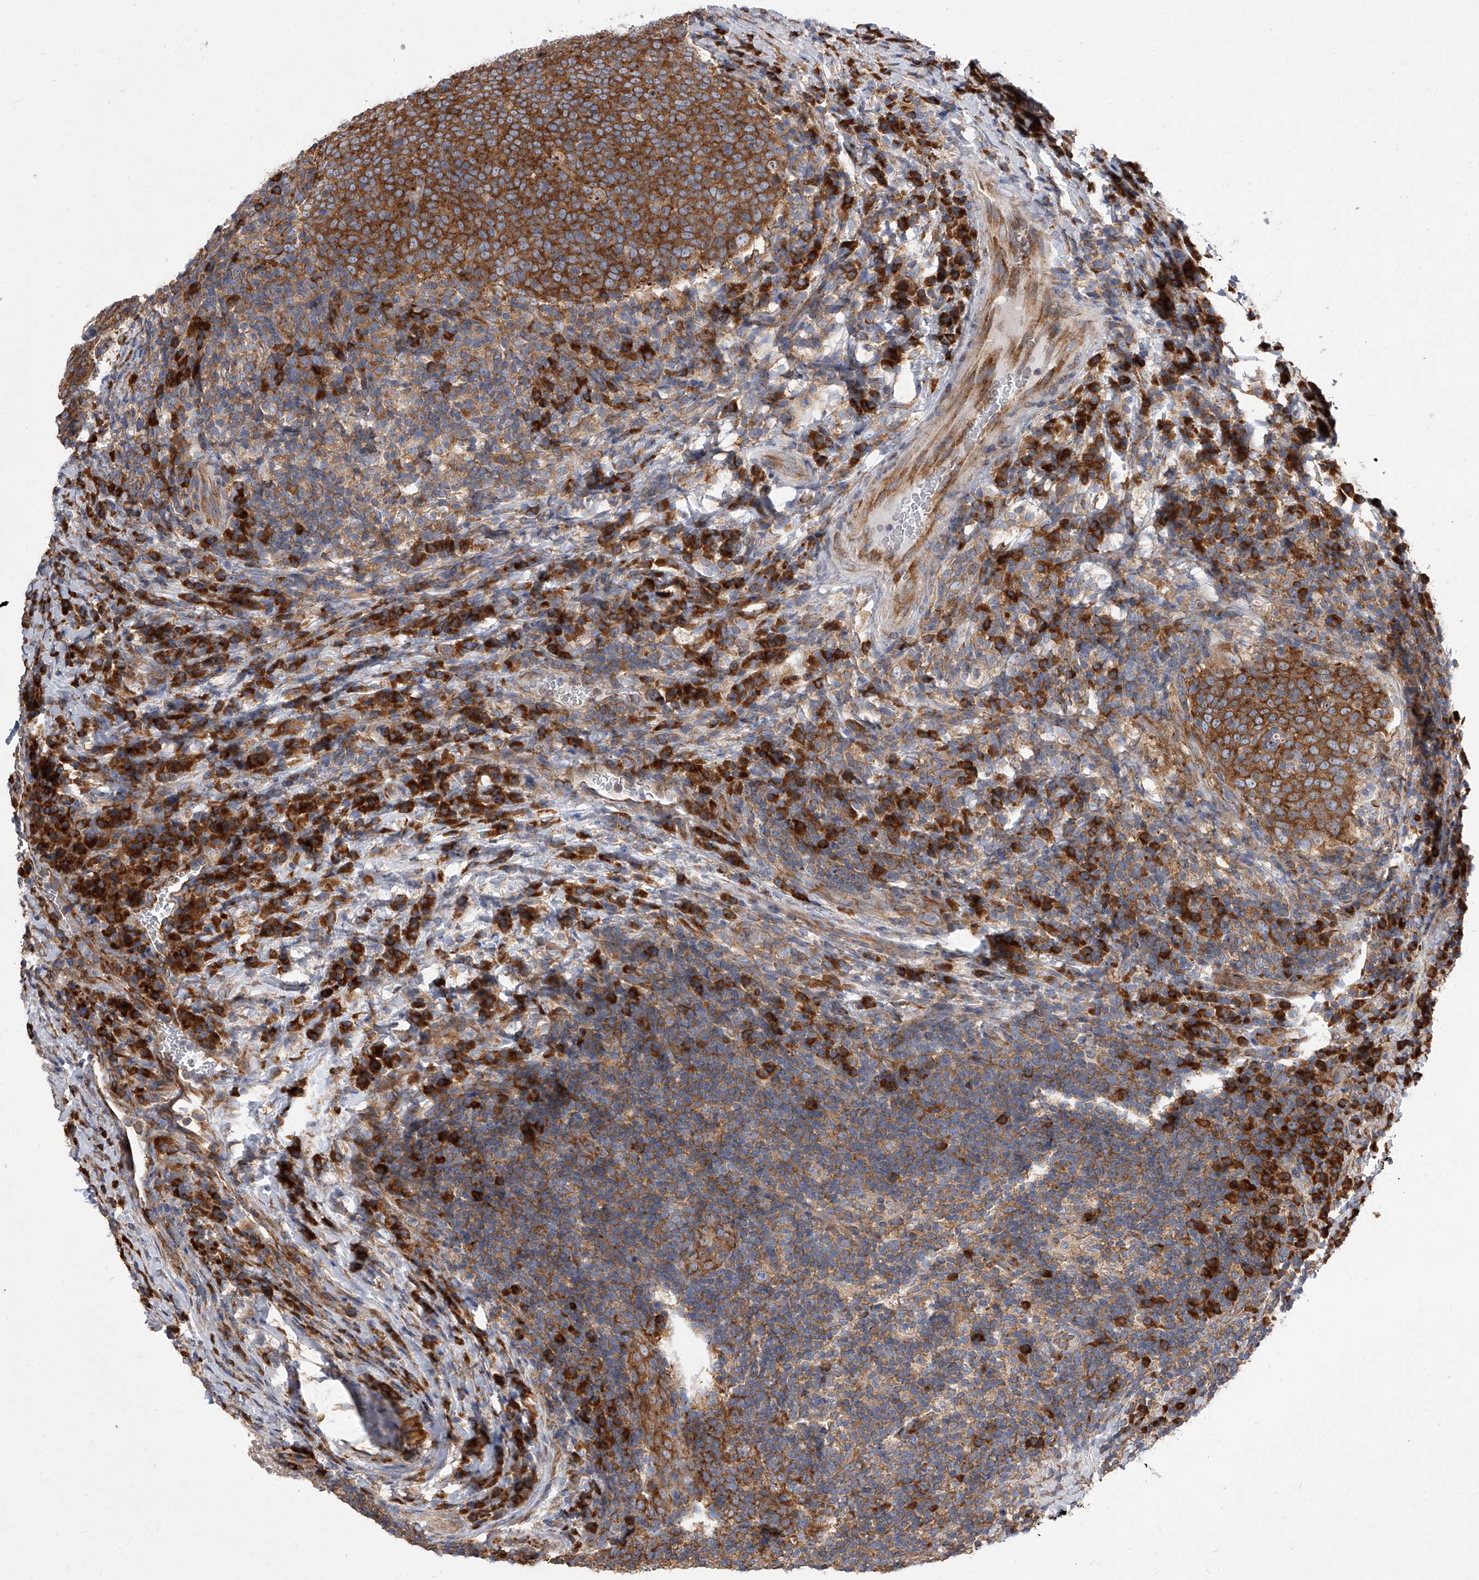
{"staining": {"intensity": "moderate", "quantity": ">75%", "location": "cytoplasmic/membranous"}, "tissue": "head and neck cancer", "cell_type": "Tumor cells", "image_type": "cancer", "snomed": [{"axis": "morphology", "description": "Squamous cell carcinoma, NOS"}, {"axis": "morphology", "description": "Squamous cell carcinoma, metastatic, NOS"}, {"axis": "topography", "description": "Lymph node"}, {"axis": "topography", "description": "Head-Neck"}], "caption": "DAB (3,3'-diaminobenzidine) immunohistochemical staining of human head and neck cancer (squamous cell carcinoma) exhibits moderate cytoplasmic/membranous protein expression in approximately >75% of tumor cells.", "gene": "EIF2S2", "patient": {"sex": "male", "age": 62}}